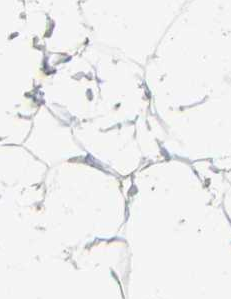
{"staining": {"intensity": "negative", "quantity": "none", "location": "none"}, "tissue": "adipose tissue", "cell_type": "Adipocytes", "image_type": "normal", "snomed": [{"axis": "morphology", "description": "Normal tissue, NOS"}, {"axis": "topography", "description": "Breast"}, {"axis": "topography", "description": "Adipose tissue"}], "caption": "This histopathology image is of unremarkable adipose tissue stained with IHC to label a protein in brown with the nuclei are counter-stained blue. There is no positivity in adipocytes. (DAB (3,3'-diaminobenzidine) immunohistochemistry with hematoxylin counter stain).", "gene": "PCDHB2", "patient": {"sex": "female", "age": 25}}